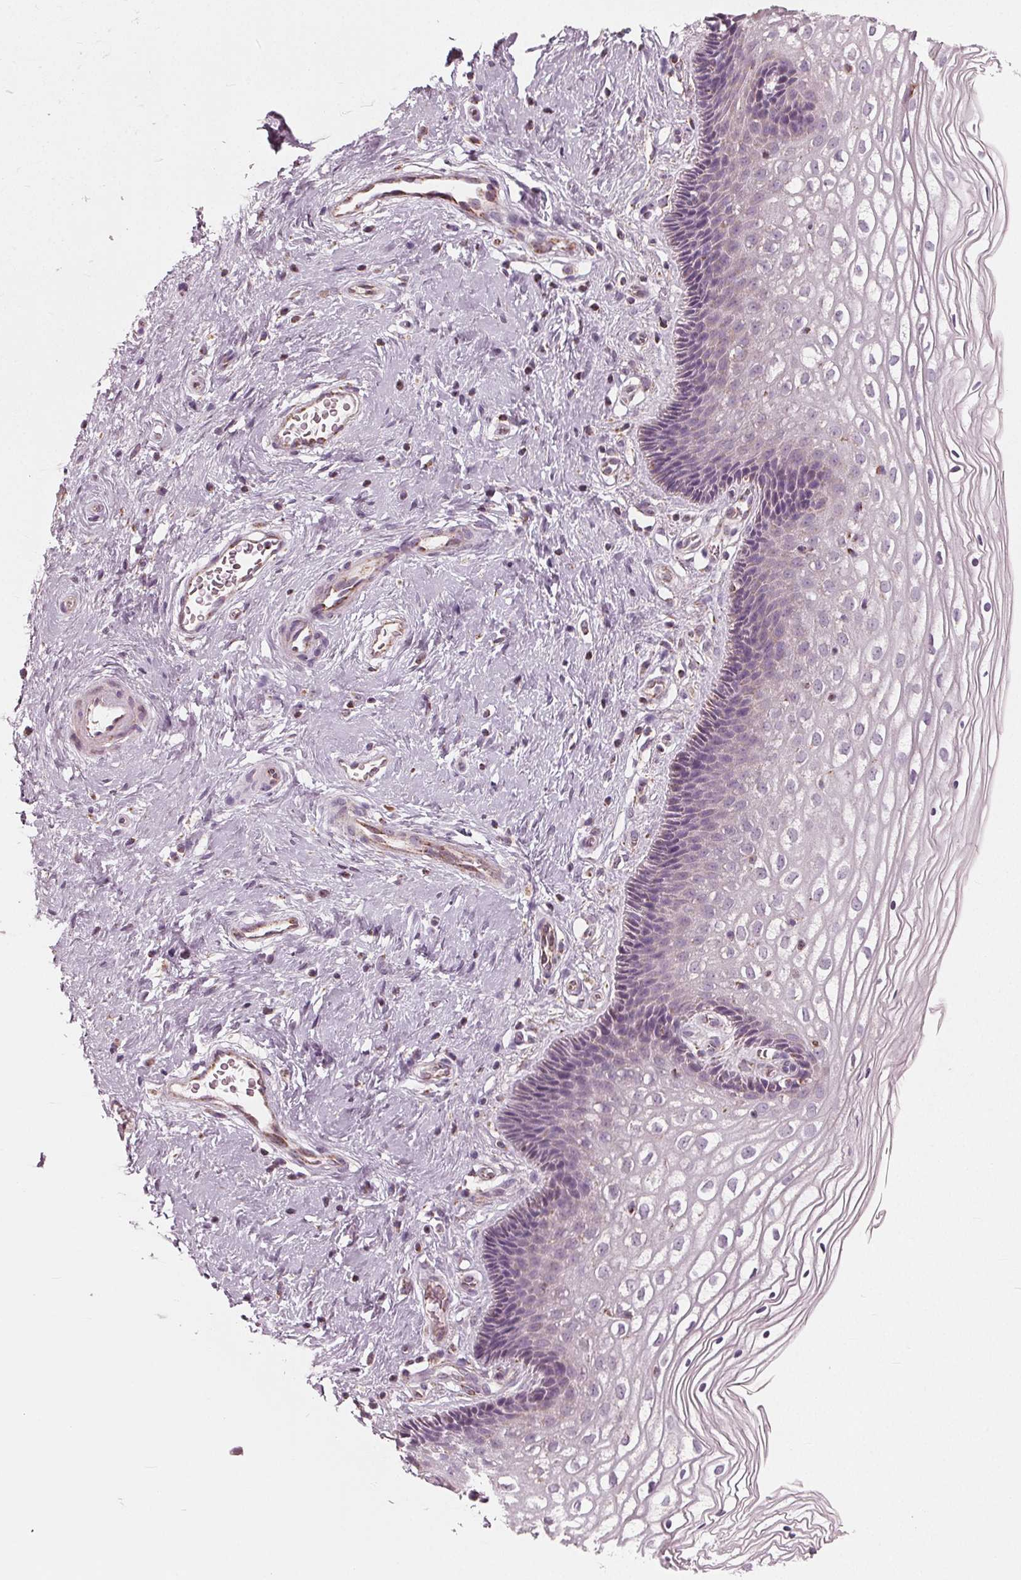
{"staining": {"intensity": "weak", "quantity": "25%-75%", "location": "cytoplasmic/membranous"}, "tissue": "cervix", "cell_type": "Glandular cells", "image_type": "normal", "snomed": [{"axis": "morphology", "description": "Normal tissue, NOS"}, {"axis": "topography", "description": "Cervix"}], "caption": "Immunohistochemistry (IHC) staining of normal cervix, which demonstrates low levels of weak cytoplasmic/membranous expression in about 25%-75% of glandular cells indicating weak cytoplasmic/membranous protein staining. The staining was performed using DAB (brown) for protein detection and nuclei were counterstained in hematoxylin (blue).", "gene": "DCAF4L2", "patient": {"sex": "female", "age": 34}}